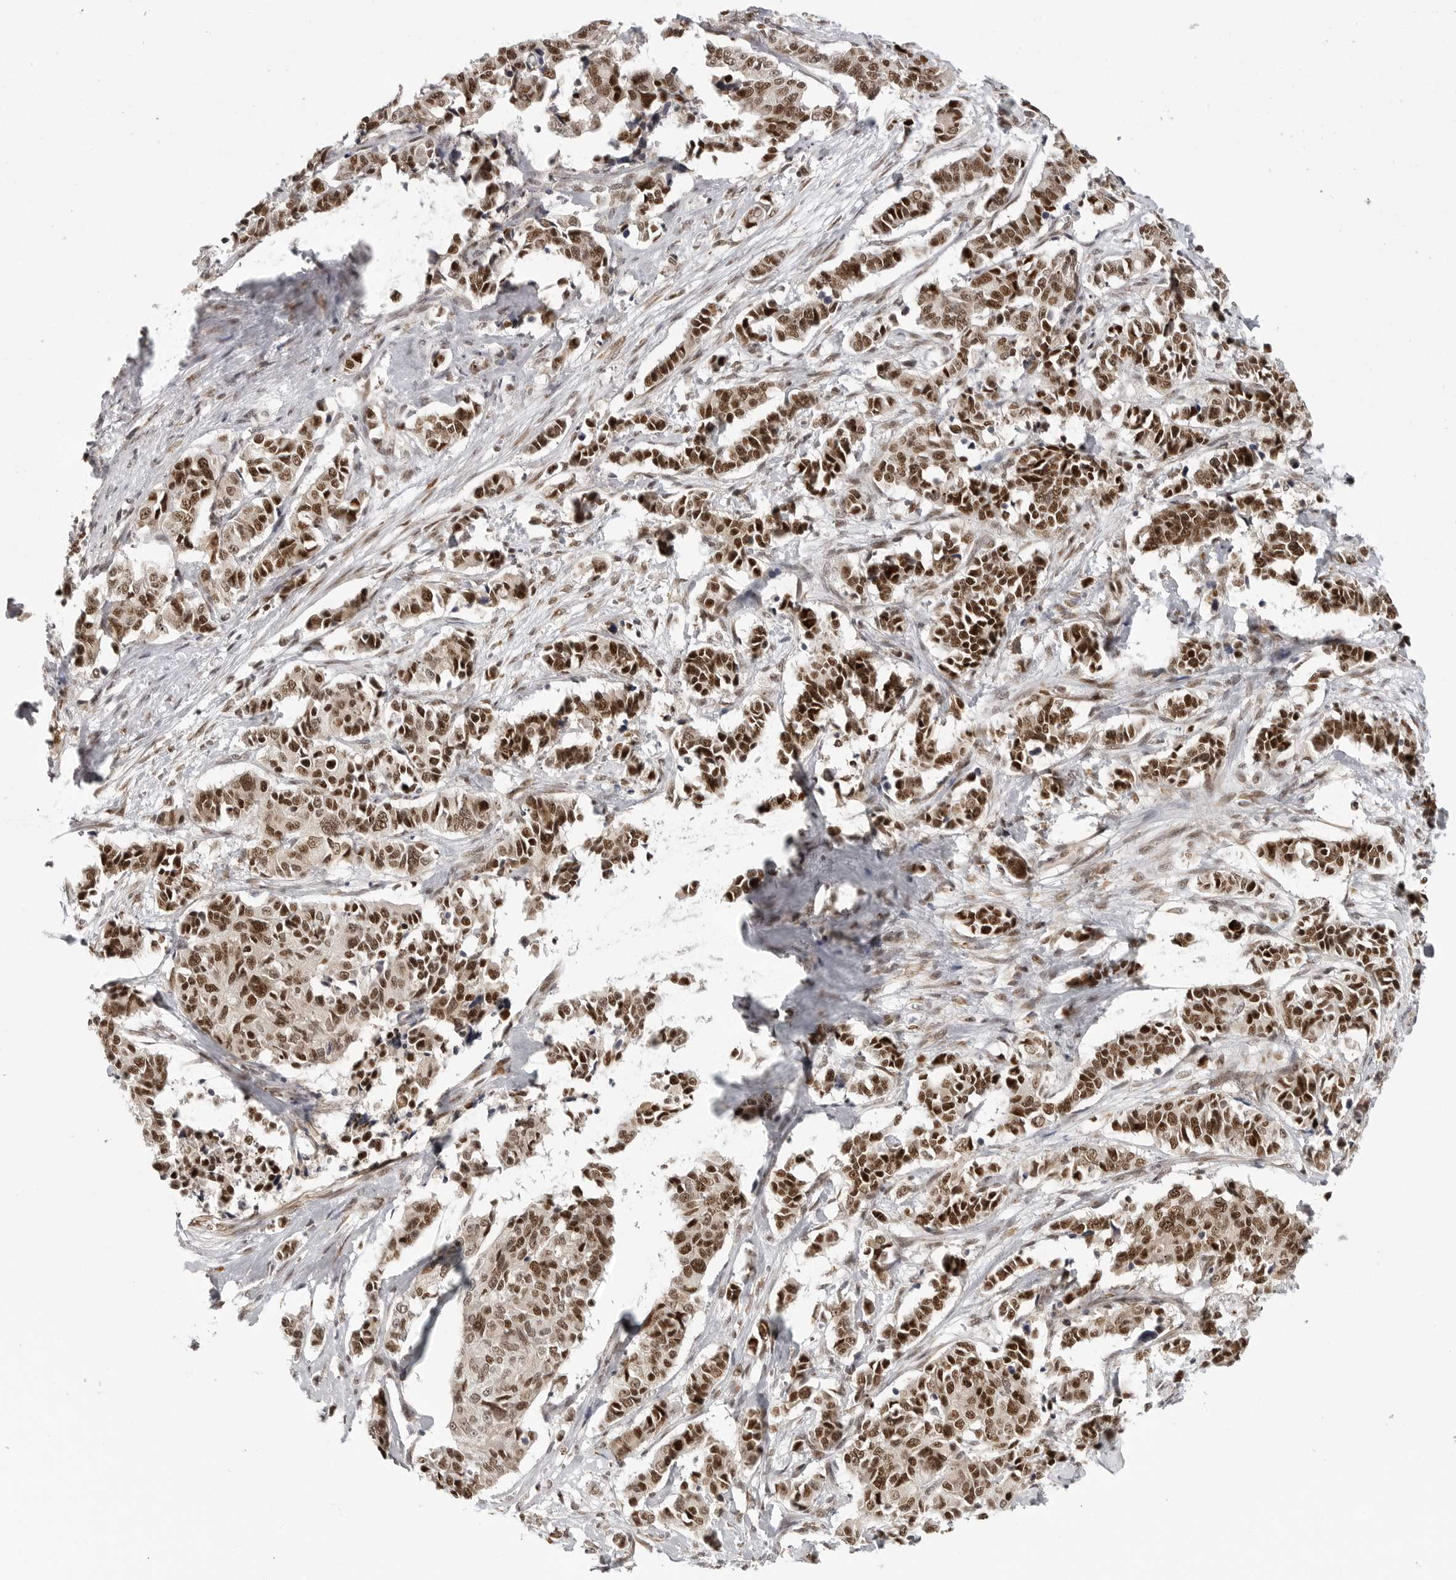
{"staining": {"intensity": "strong", "quantity": ">75%", "location": "nuclear"}, "tissue": "cervical cancer", "cell_type": "Tumor cells", "image_type": "cancer", "snomed": [{"axis": "morphology", "description": "Normal tissue, NOS"}, {"axis": "morphology", "description": "Squamous cell carcinoma, NOS"}, {"axis": "topography", "description": "Cervix"}], "caption": "Strong nuclear protein positivity is appreciated in approximately >75% of tumor cells in cervical squamous cell carcinoma. Immunohistochemistry (ihc) stains the protein in brown and the nuclei are stained blue.", "gene": "PRDM10", "patient": {"sex": "female", "age": 35}}